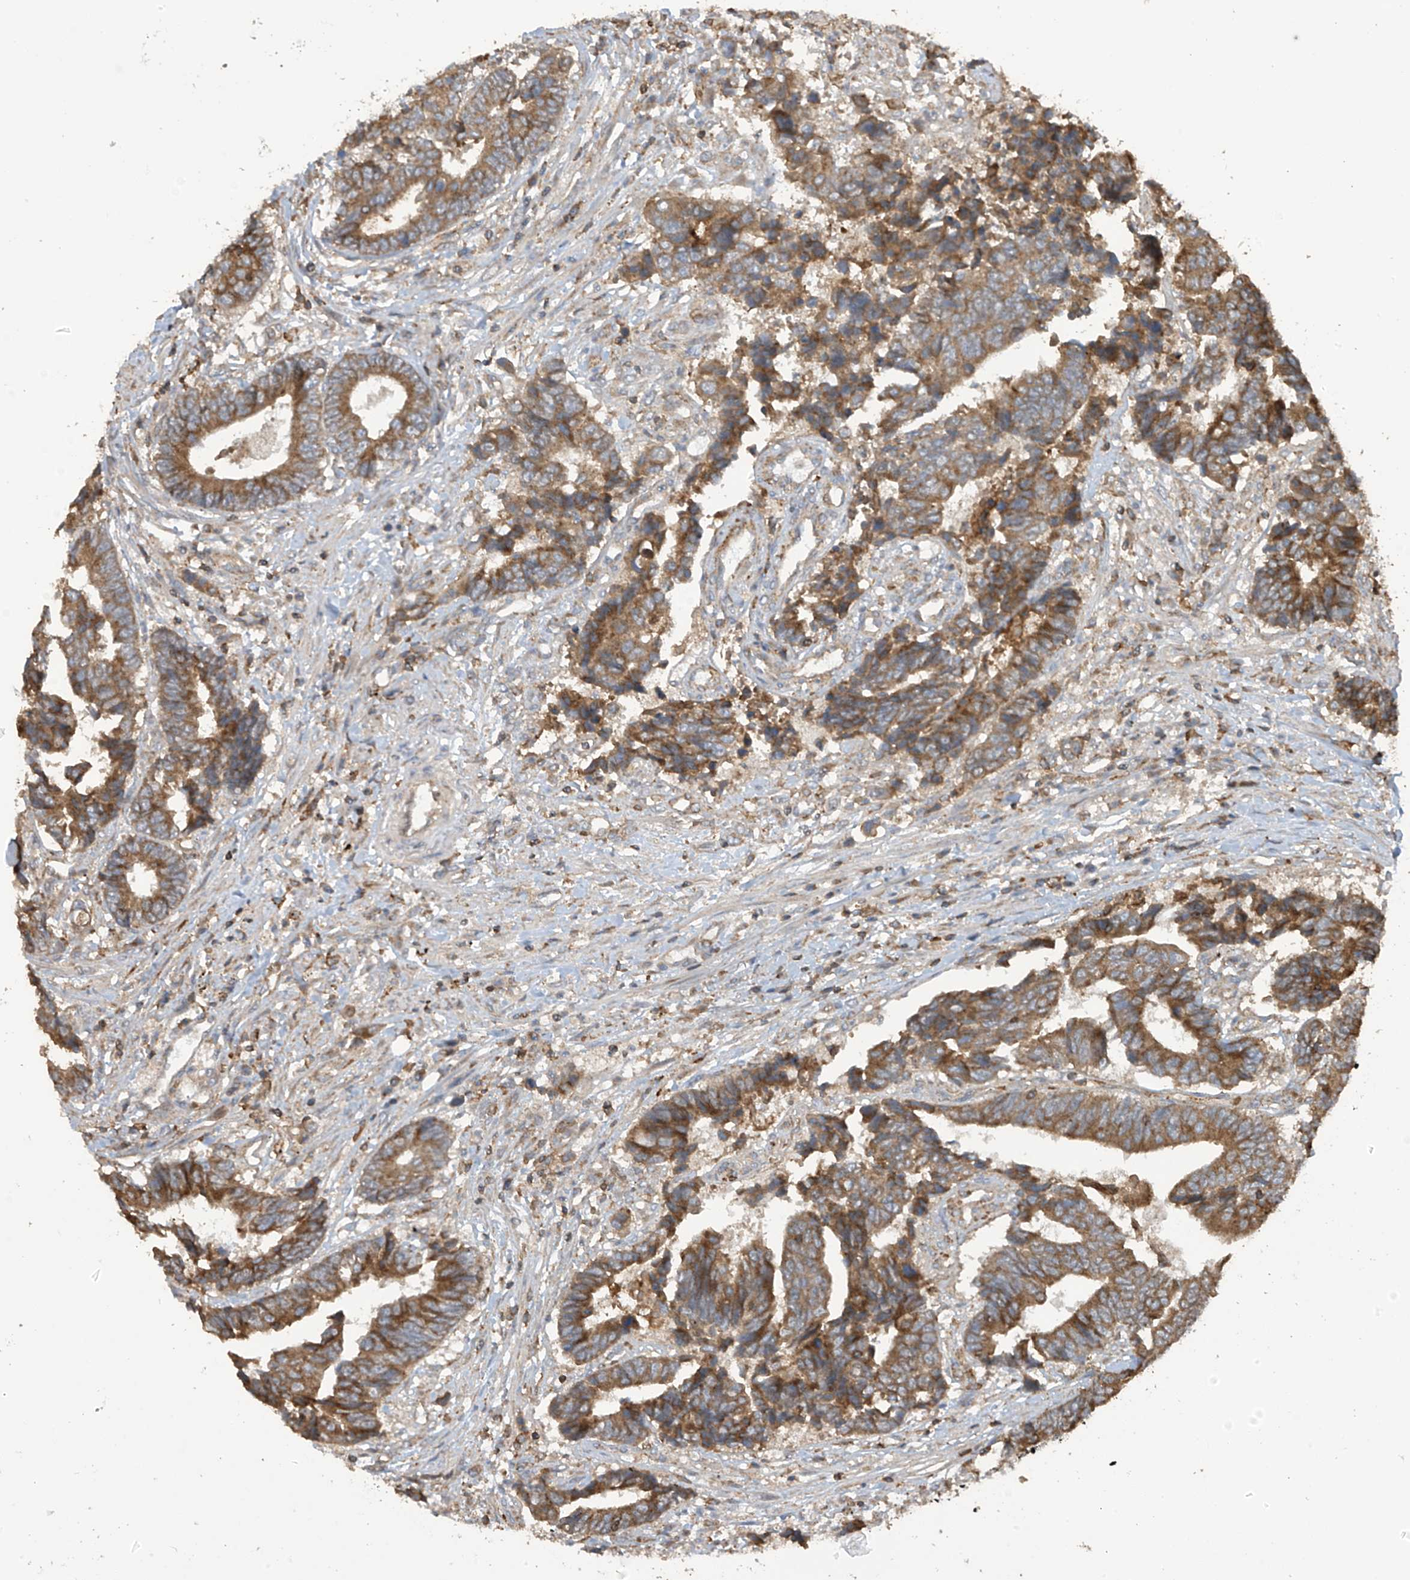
{"staining": {"intensity": "moderate", "quantity": ">75%", "location": "cytoplasmic/membranous"}, "tissue": "colorectal cancer", "cell_type": "Tumor cells", "image_type": "cancer", "snomed": [{"axis": "morphology", "description": "Adenocarcinoma, NOS"}, {"axis": "topography", "description": "Rectum"}], "caption": "Moderate cytoplasmic/membranous expression is appreciated in approximately >75% of tumor cells in adenocarcinoma (colorectal).", "gene": "COX10", "patient": {"sex": "male", "age": 84}}